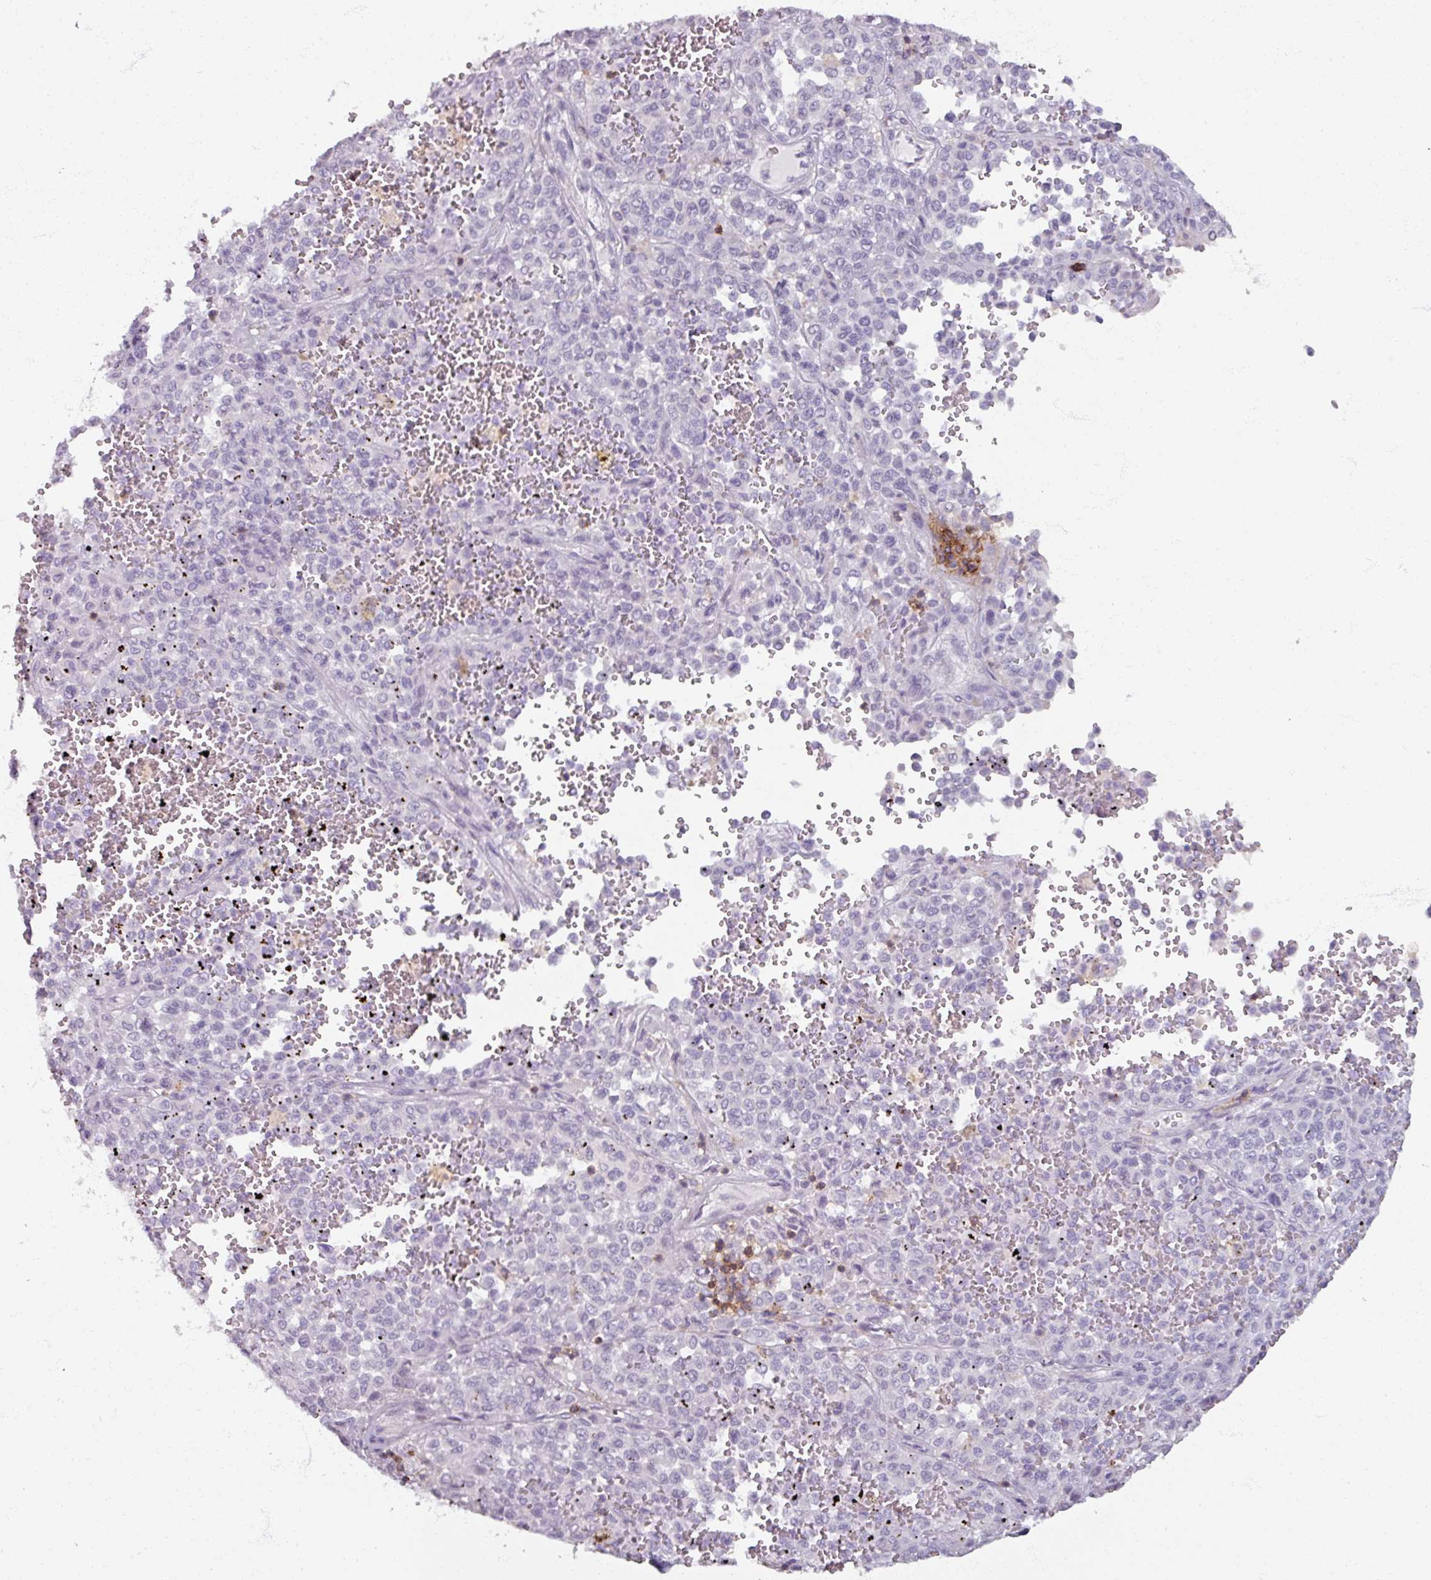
{"staining": {"intensity": "negative", "quantity": "none", "location": "none"}, "tissue": "melanoma", "cell_type": "Tumor cells", "image_type": "cancer", "snomed": [{"axis": "morphology", "description": "Malignant melanoma, Metastatic site"}, {"axis": "topography", "description": "Pancreas"}], "caption": "Immunohistochemistry micrograph of neoplastic tissue: melanoma stained with DAB (3,3'-diaminobenzidine) reveals no significant protein positivity in tumor cells.", "gene": "PTPRC", "patient": {"sex": "female", "age": 30}}